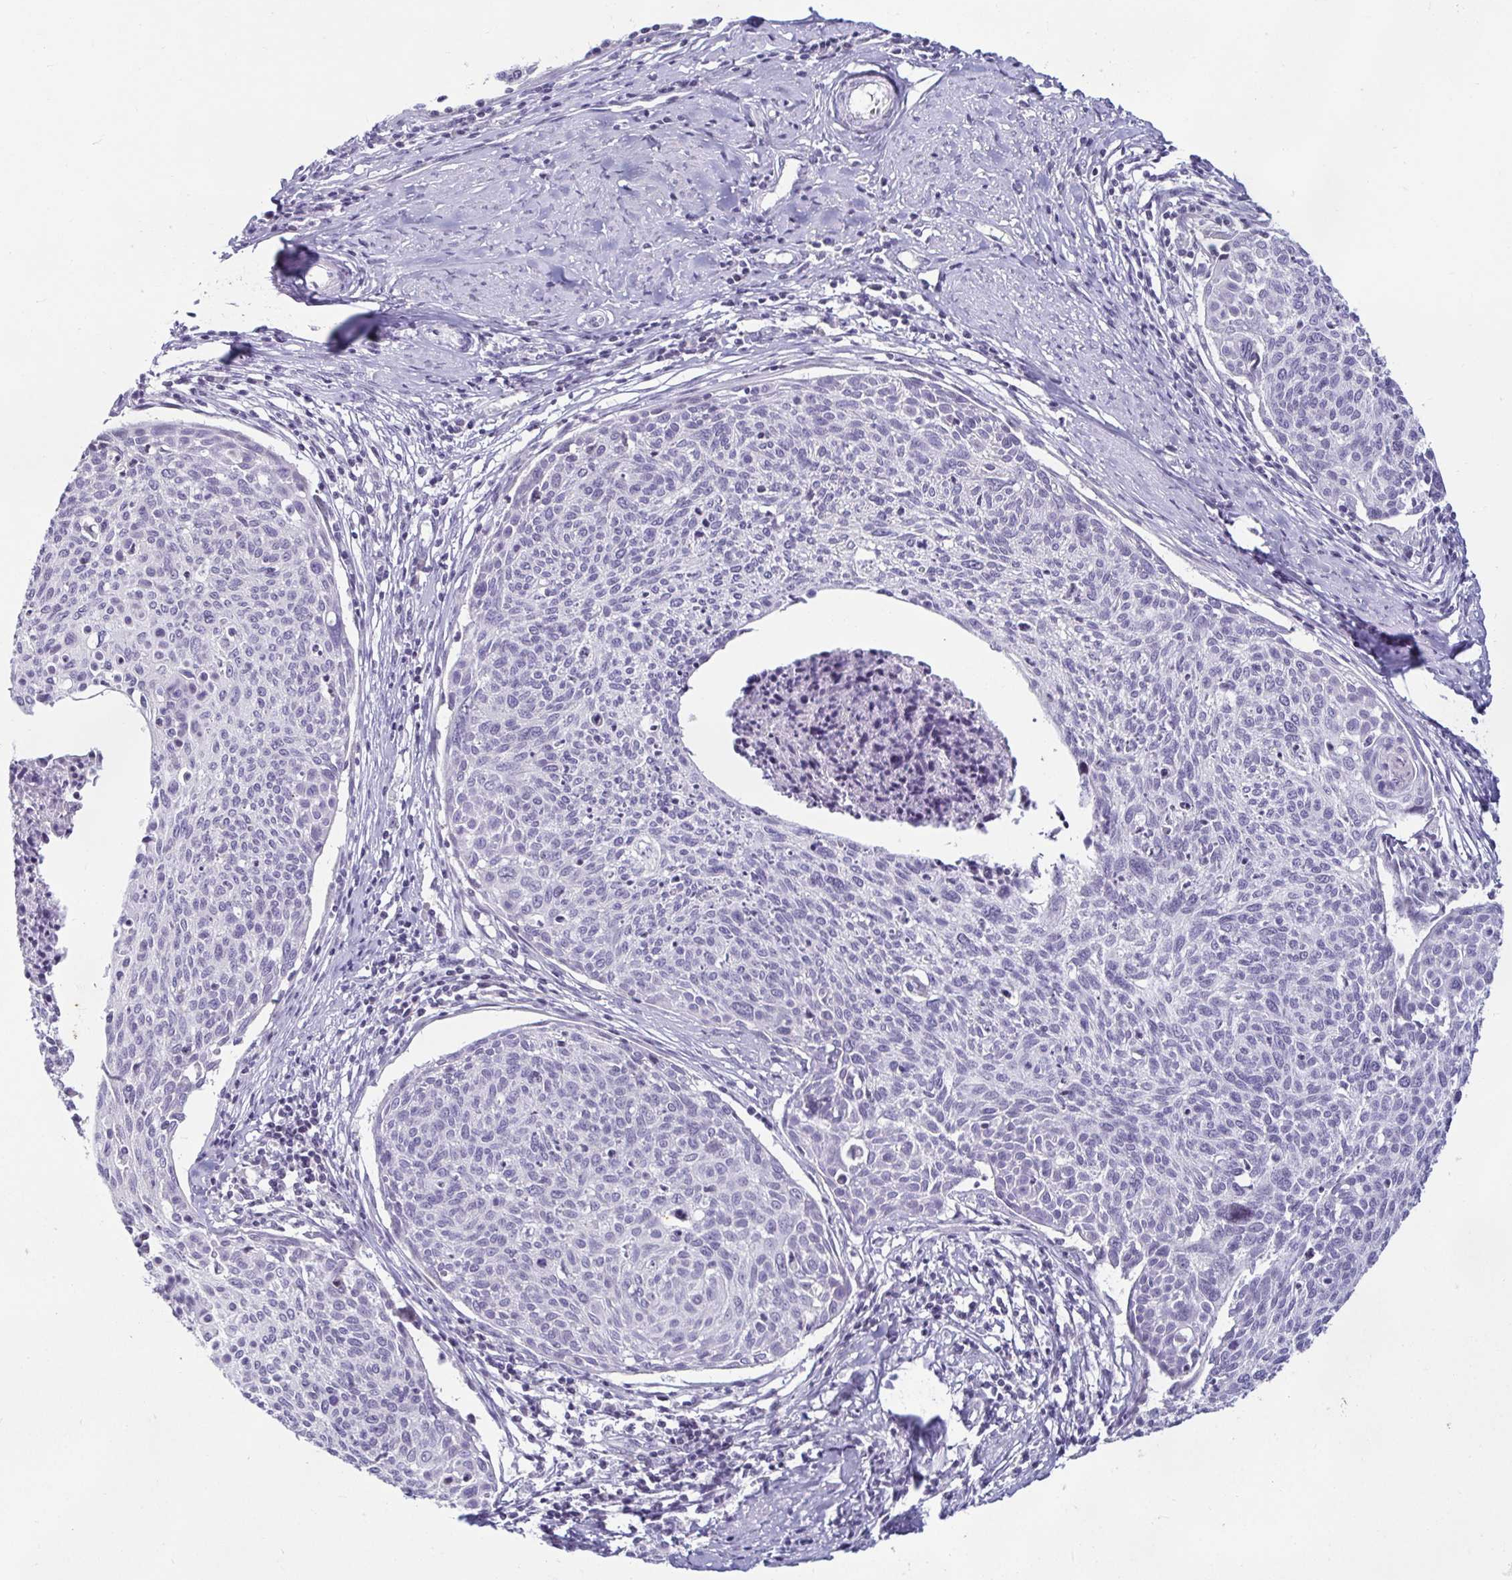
{"staining": {"intensity": "negative", "quantity": "none", "location": "none"}, "tissue": "cervical cancer", "cell_type": "Tumor cells", "image_type": "cancer", "snomed": [{"axis": "morphology", "description": "Squamous cell carcinoma, NOS"}, {"axis": "topography", "description": "Cervix"}], "caption": "High magnification brightfield microscopy of squamous cell carcinoma (cervical) stained with DAB (3,3'-diaminobenzidine) (brown) and counterstained with hematoxylin (blue): tumor cells show no significant expression.", "gene": "CR2", "patient": {"sex": "female", "age": 49}}